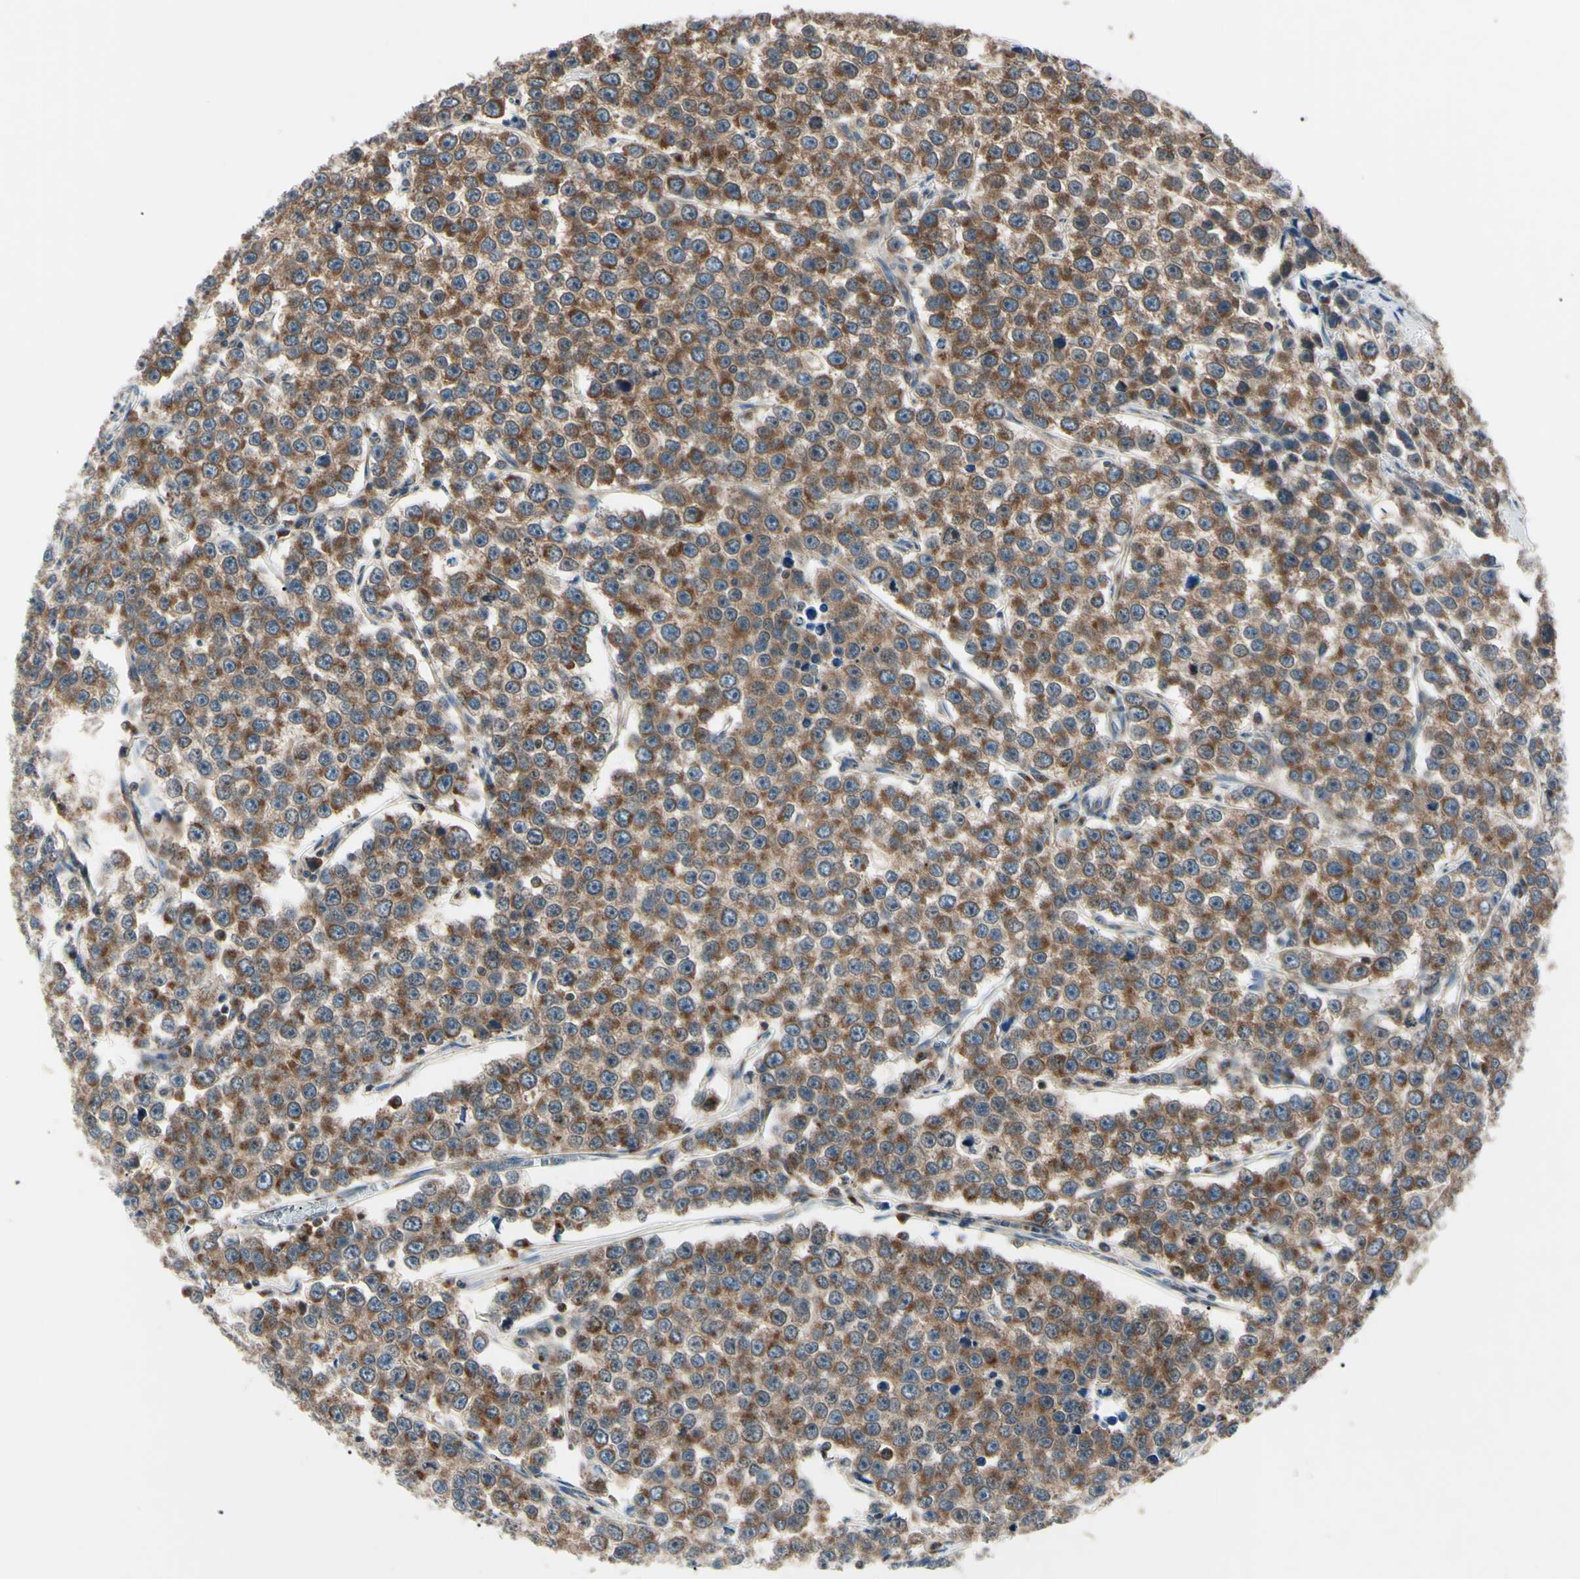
{"staining": {"intensity": "moderate", "quantity": "25%-75%", "location": "cytoplasmic/membranous"}, "tissue": "testis cancer", "cell_type": "Tumor cells", "image_type": "cancer", "snomed": [{"axis": "morphology", "description": "Seminoma, NOS"}, {"axis": "morphology", "description": "Carcinoma, Embryonal, NOS"}, {"axis": "topography", "description": "Testis"}], "caption": "A medium amount of moderate cytoplasmic/membranous positivity is present in approximately 25%-75% of tumor cells in testis seminoma tissue.", "gene": "MAPRE1", "patient": {"sex": "male", "age": 52}}